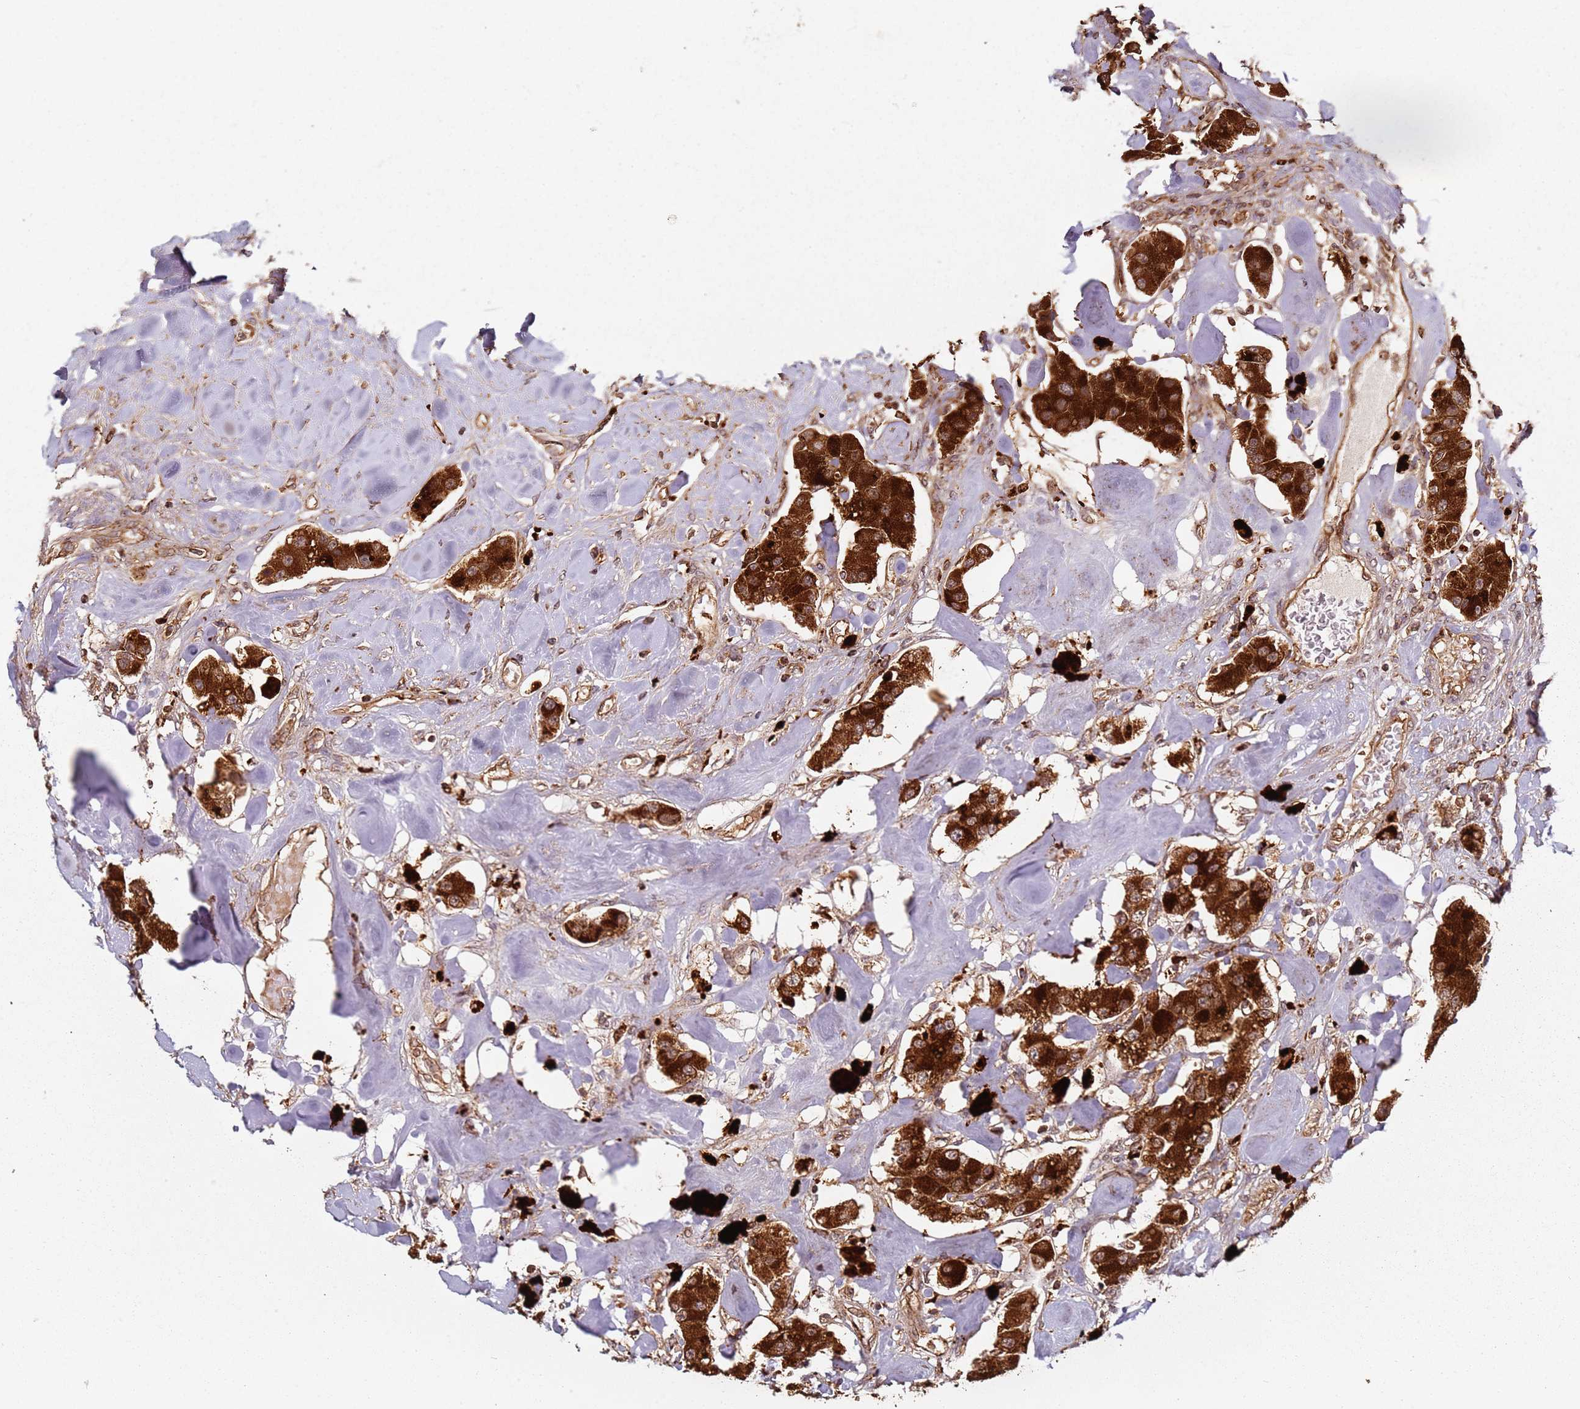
{"staining": {"intensity": "strong", "quantity": ">75%", "location": "cytoplasmic/membranous"}, "tissue": "carcinoid", "cell_type": "Tumor cells", "image_type": "cancer", "snomed": [{"axis": "morphology", "description": "Carcinoid, malignant, NOS"}, {"axis": "topography", "description": "Pancreas"}], "caption": "IHC of carcinoid displays high levels of strong cytoplasmic/membranous expression in approximately >75% of tumor cells.", "gene": "SCGB2B2", "patient": {"sex": "male", "age": 41}}